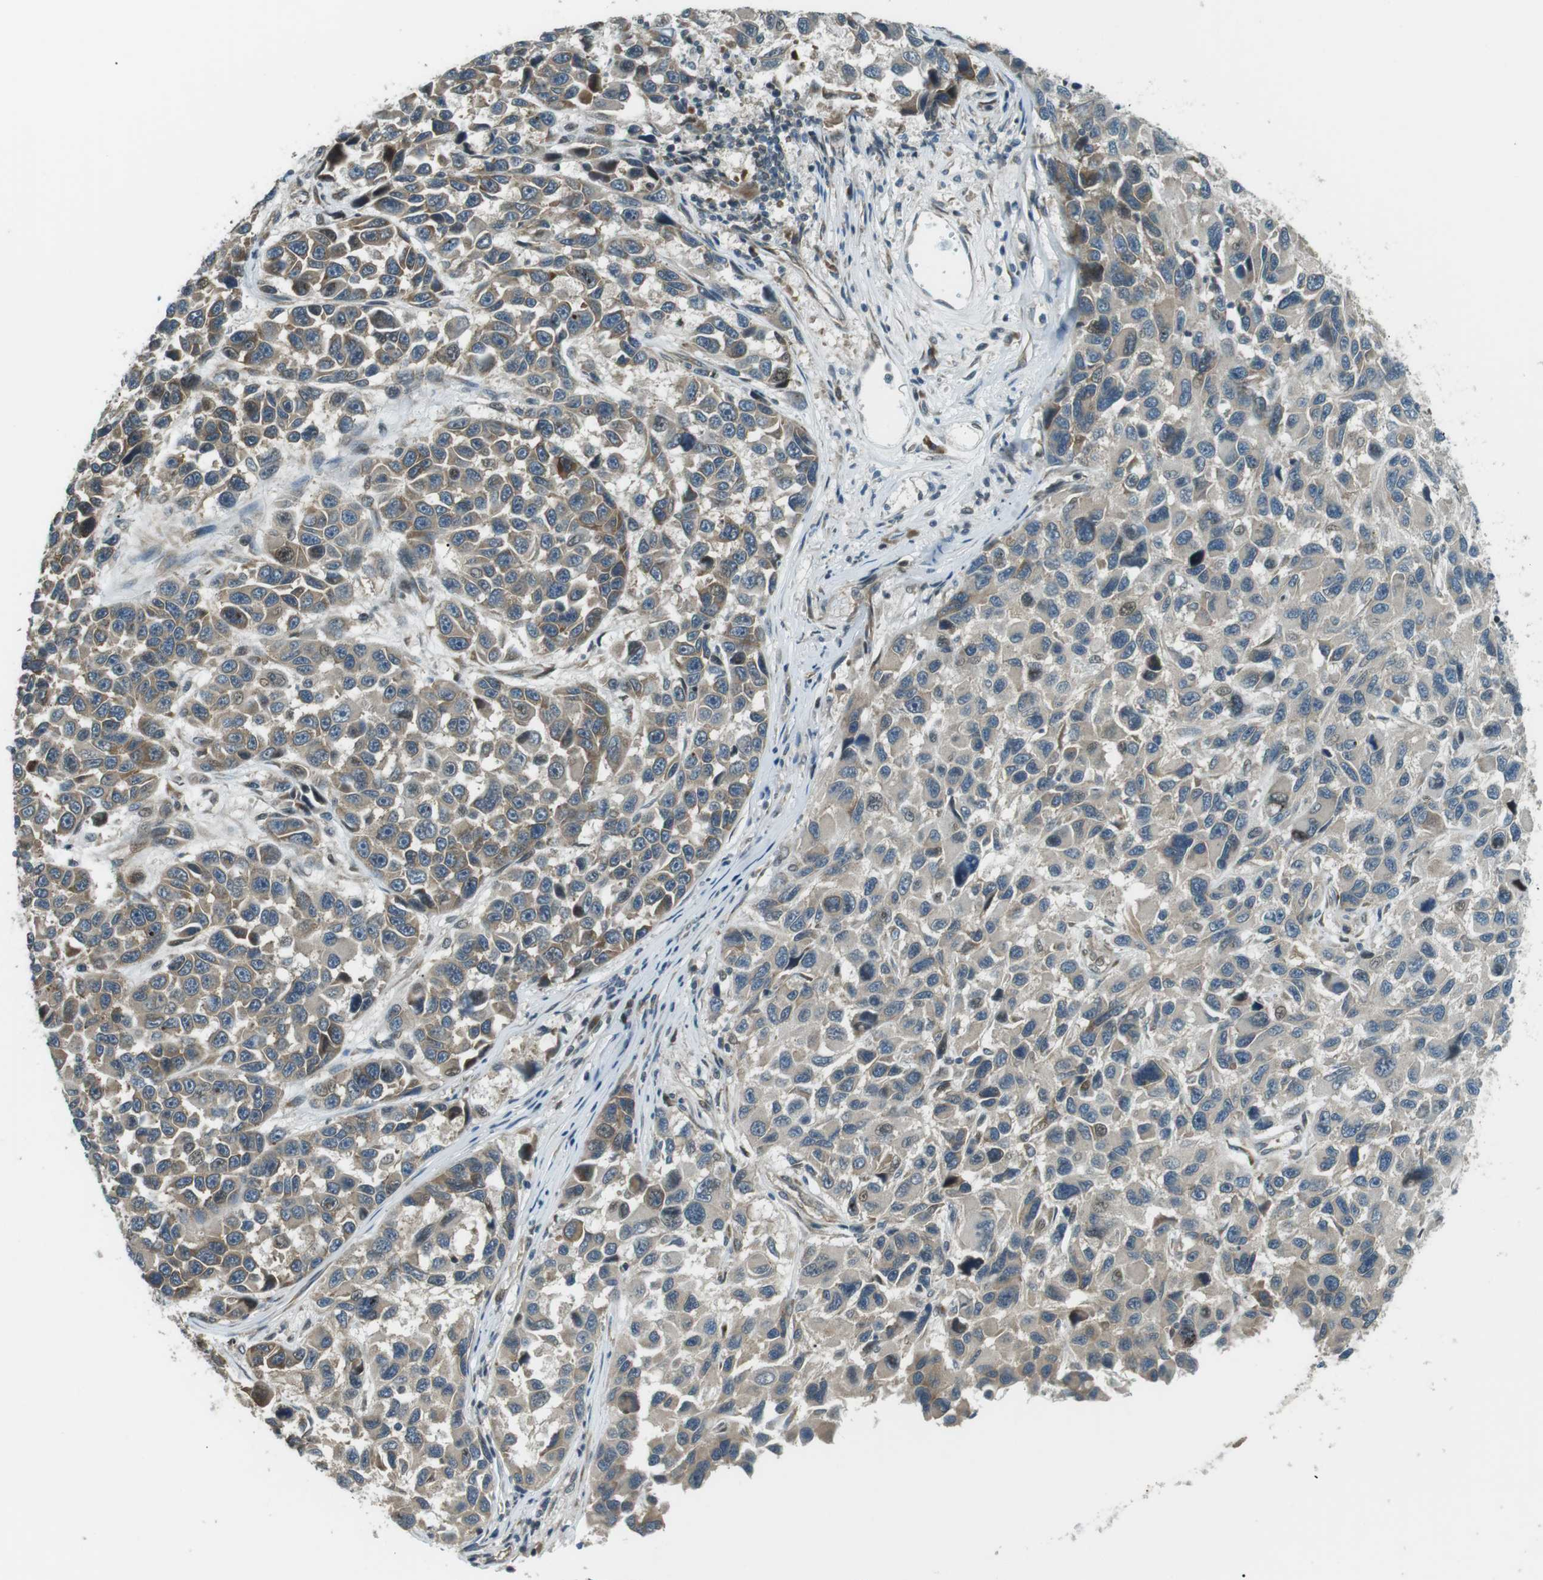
{"staining": {"intensity": "moderate", "quantity": "25%-75%", "location": "cytoplasmic/membranous"}, "tissue": "melanoma", "cell_type": "Tumor cells", "image_type": "cancer", "snomed": [{"axis": "morphology", "description": "Malignant melanoma, NOS"}, {"axis": "topography", "description": "Skin"}], "caption": "A histopathology image of malignant melanoma stained for a protein demonstrates moderate cytoplasmic/membranous brown staining in tumor cells. Ihc stains the protein in brown and the nuclei are stained blue.", "gene": "TMEM74", "patient": {"sex": "male", "age": 53}}